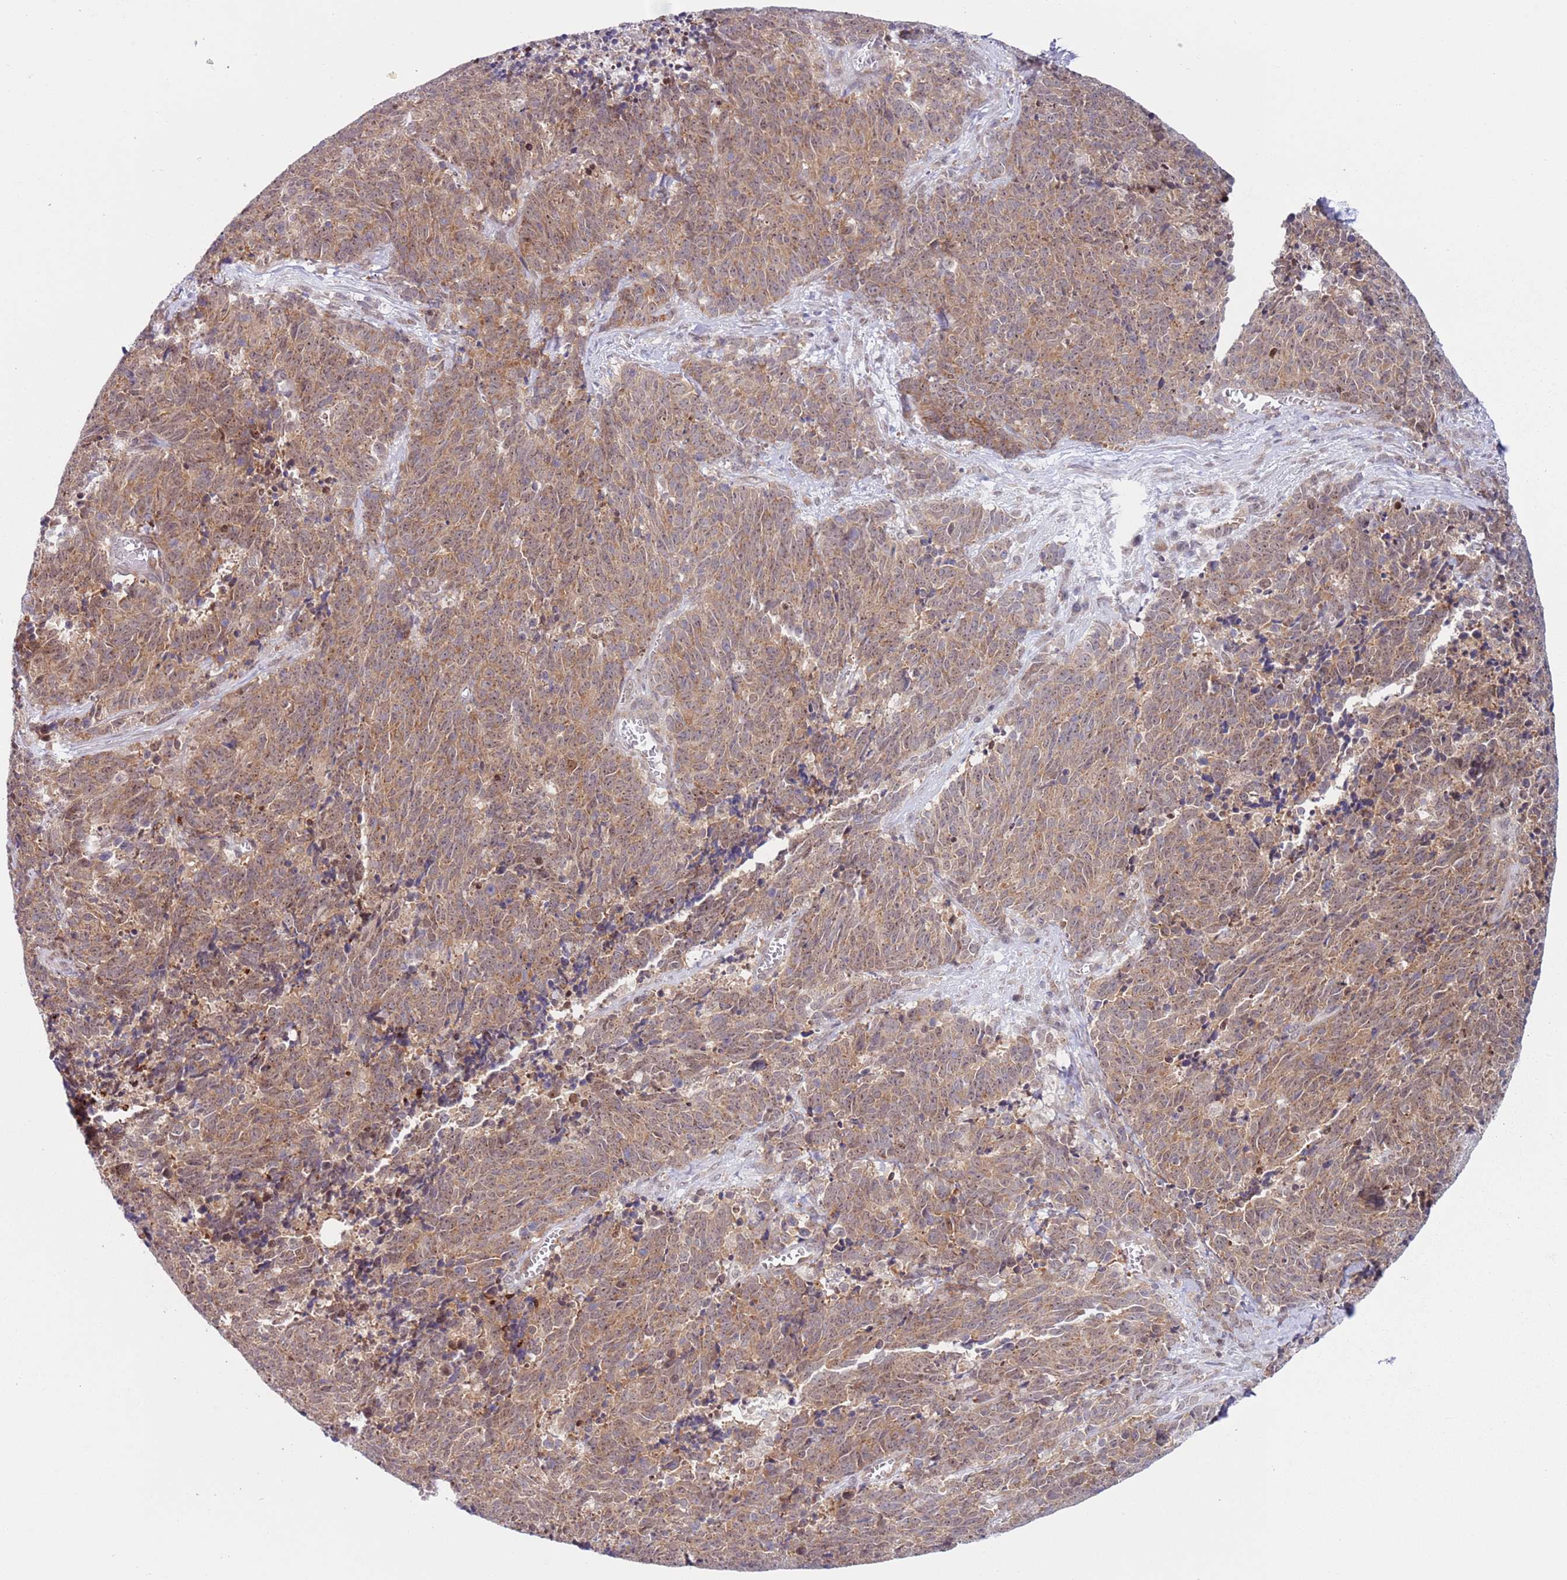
{"staining": {"intensity": "moderate", "quantity": "25%-75%", "location": "cytoplasmic/membranous,nuclear"}, "tissue": "cervical cancer", "cell_type": "Tumor cells", "image_type": "cancer", "snomed": [{"axis": "morphology", "description": "Squamous cell carcinoma, NOS"}, {"axis": "topography", "description": "Cervix"}], "caption": "The photomicrograph displays immunohistochemical staining of cervical cancer (squamous cell carcinoma). There is moderate cytoplasmic/membranous and nuclear positivity is identified in about 25%-75% of tumor cells. (DAB (3,3'-diaminobenzidine) IHC with brightfield microscopy, high magnification).", "gene": "SLC25A32", "patient": {"sex": "female", "age": 29}}